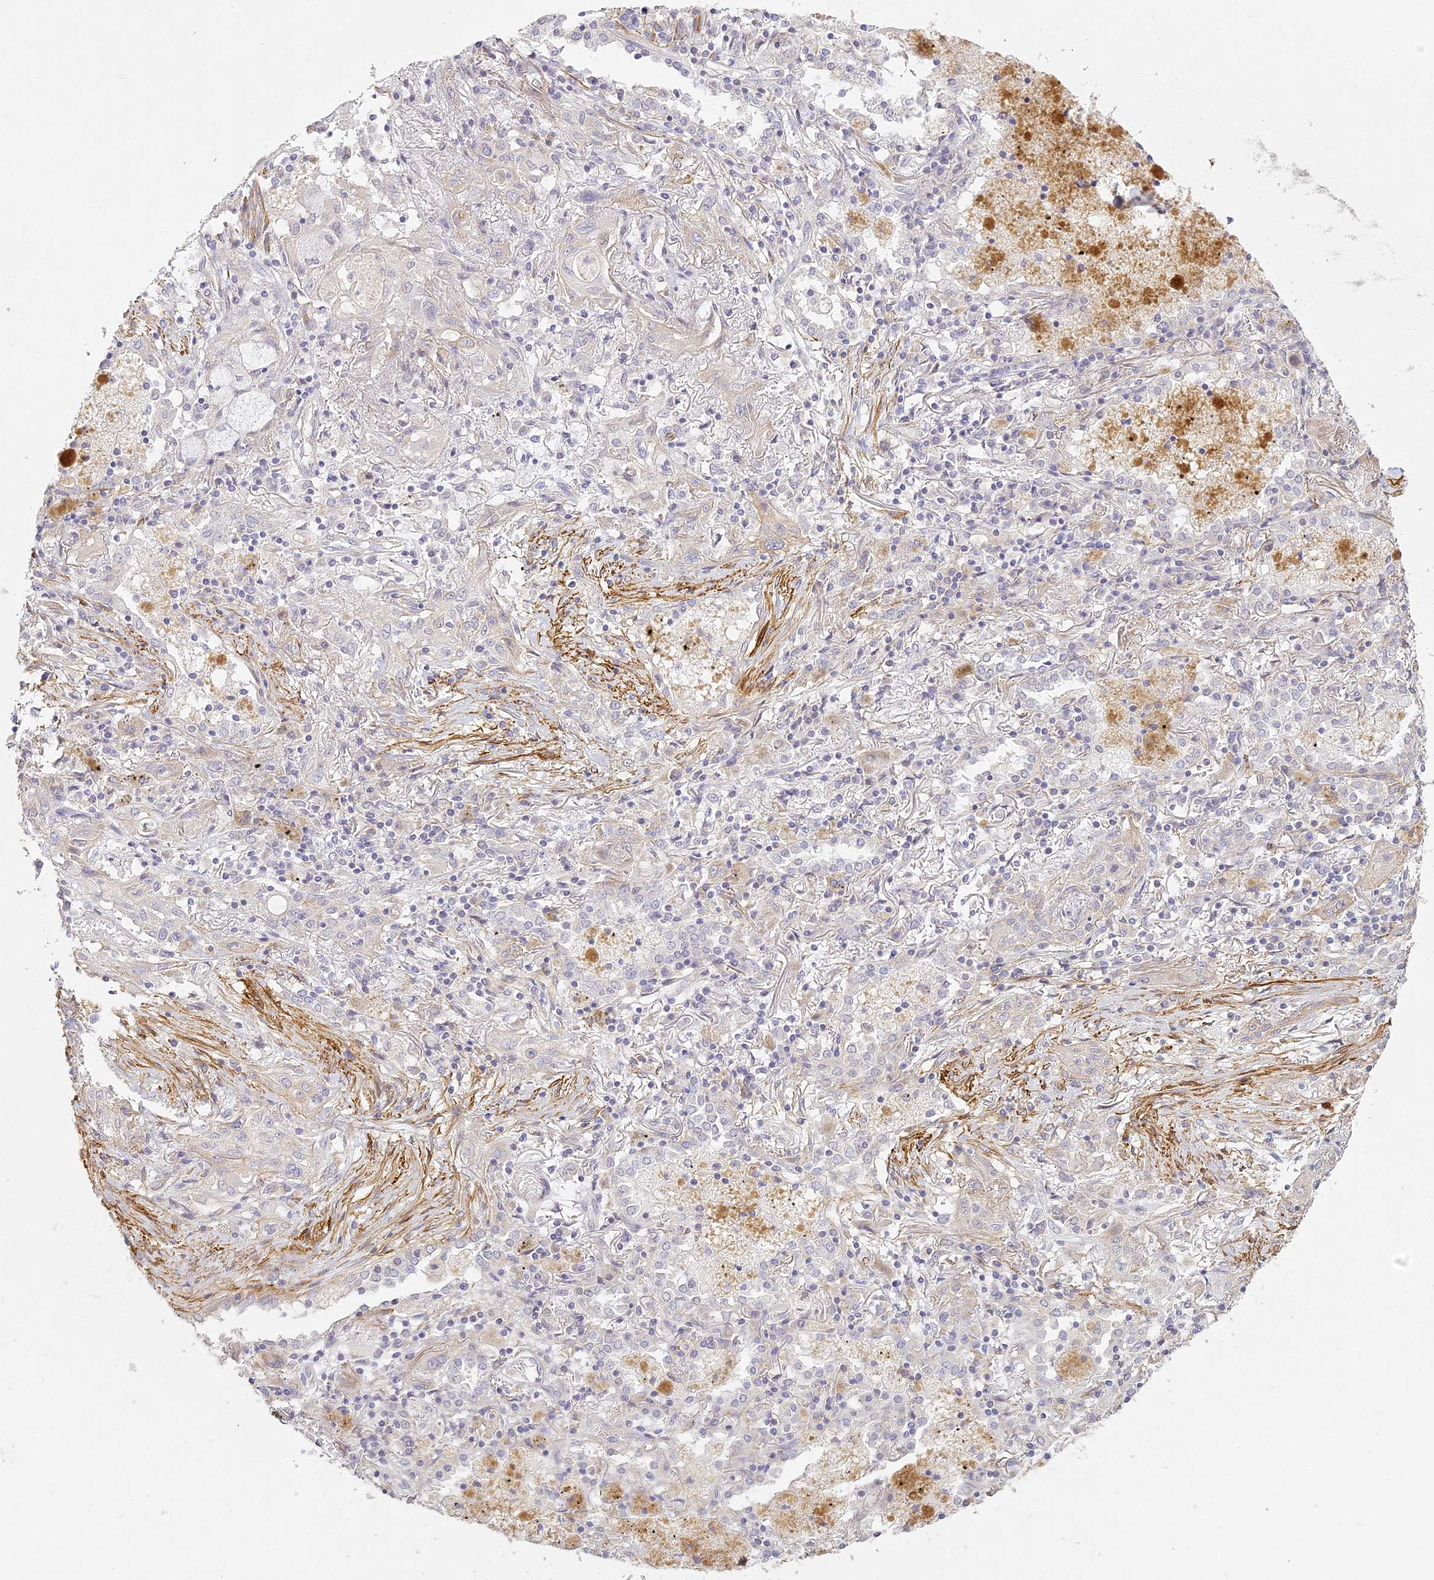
{"staining": {"intensity": "negative", "quantity": "none", "location": "none"}, "tissue": "lung cancer", "cell_type": "Tumor cells", "image_type": "cancer", "snomed": [{"axis": "morphology", "description": "Squamous cell carcinoma, NOS"}, {"axis": "topography", "description": "Lung"}], "caption": "Human squamous cell carcinoma (lung) stained for a protein using IHC displays no staining in tumor cells.", "gene": "MED28", "patient": {"sex": "female", "age": 47}}